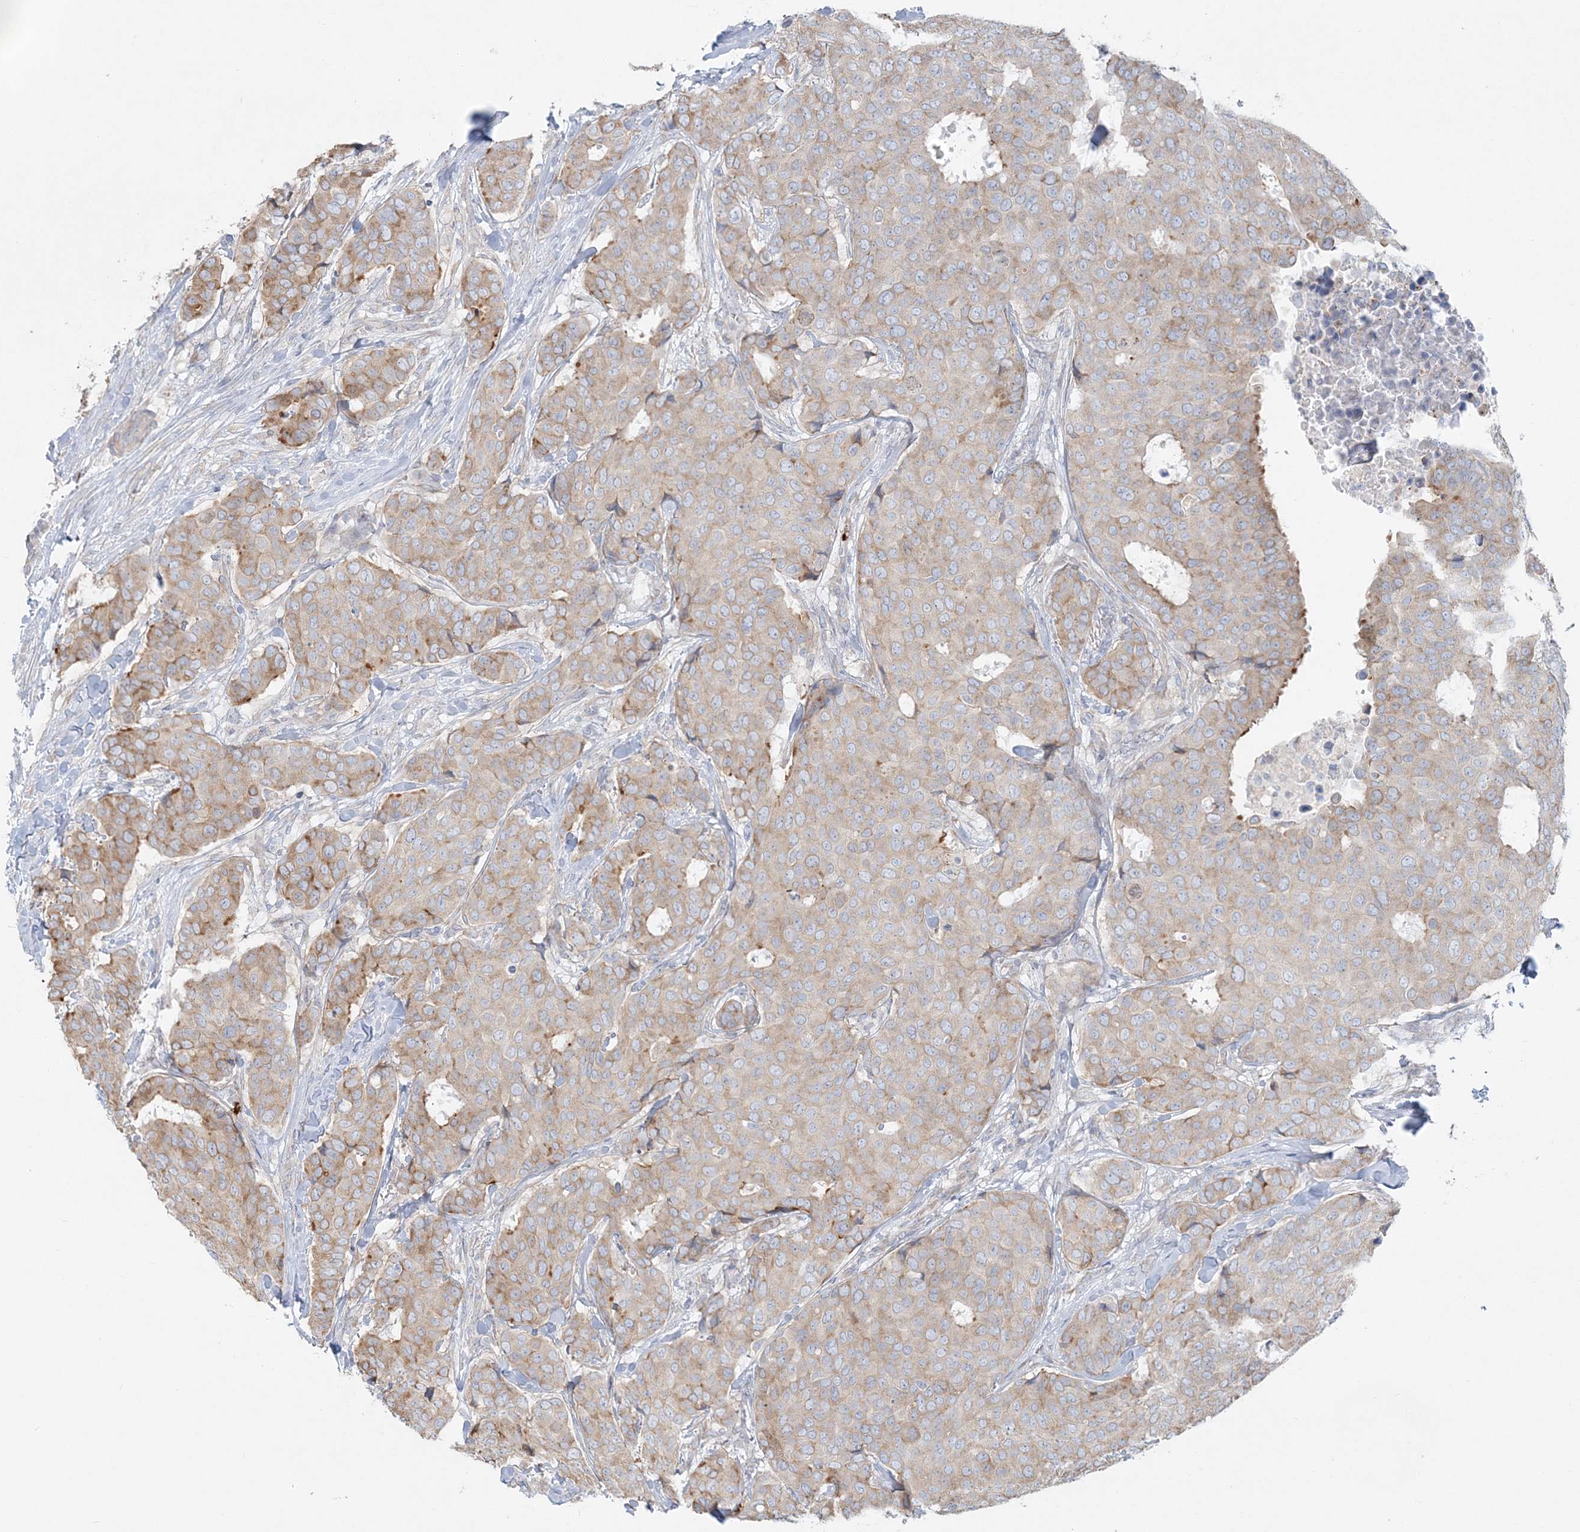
{"staining": {"intensity": "moderate", "quantity": "<25%", "location": "cytoplasmic/membranous"}, "tissue": "breast cancer", "cell_type": "Tumor cells", "image_type": "cancer", "snomed": [{"axis": "morphology", "description": "Duct carcinoma"}, {"axis": "topography", "description": "Breast"}], "caption": "Protein staining of breast cancer tissue reveals moderate cytoplasmic/membranous staining in approximately <25% of tumor cells.", "gene": "CCNJ", "patient": {"sex": "female", "age": 75}}